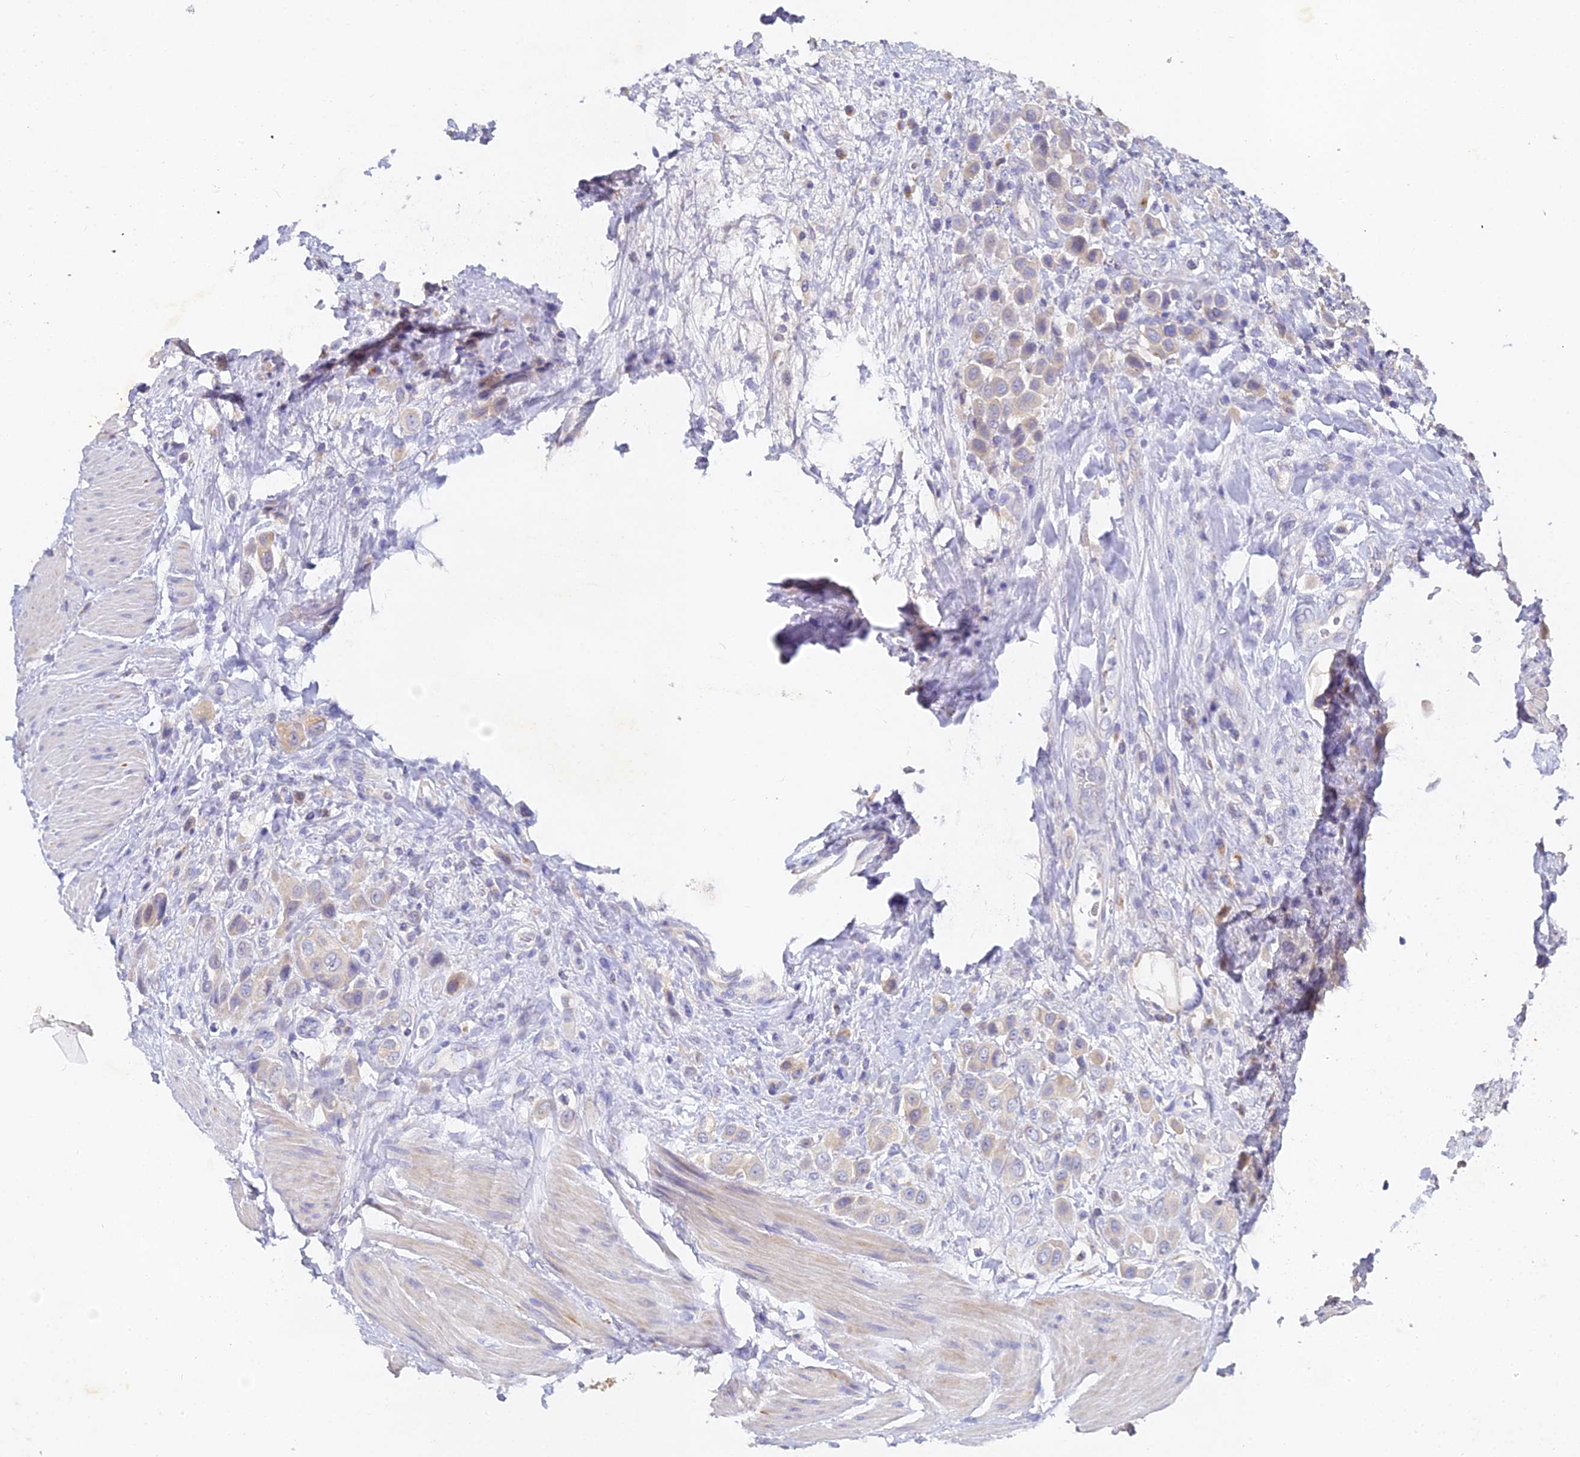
{"staining": {"intensity": "weak", "quantity": "25%-75%", "location": "cytoplasmic/membranous"}, "tissue": "urothelial cancer", "cell_type": "Tumor cells", "image_type": "cancer", "snomed": [{"axis": "morphology", "description": "Urothelial carcinoma, High grade"}, {"axis": "topography", "description": "Urinary bladder"}], "caption": "Immunohistochemical staining of human urothelial carcinoma (high-grade) shows weak cytoplasmic/membranous protein positivity in about 25%-75% of tumor cells.", "gene": "DONSON", "patient": {"sex": "male", "age": 50}}